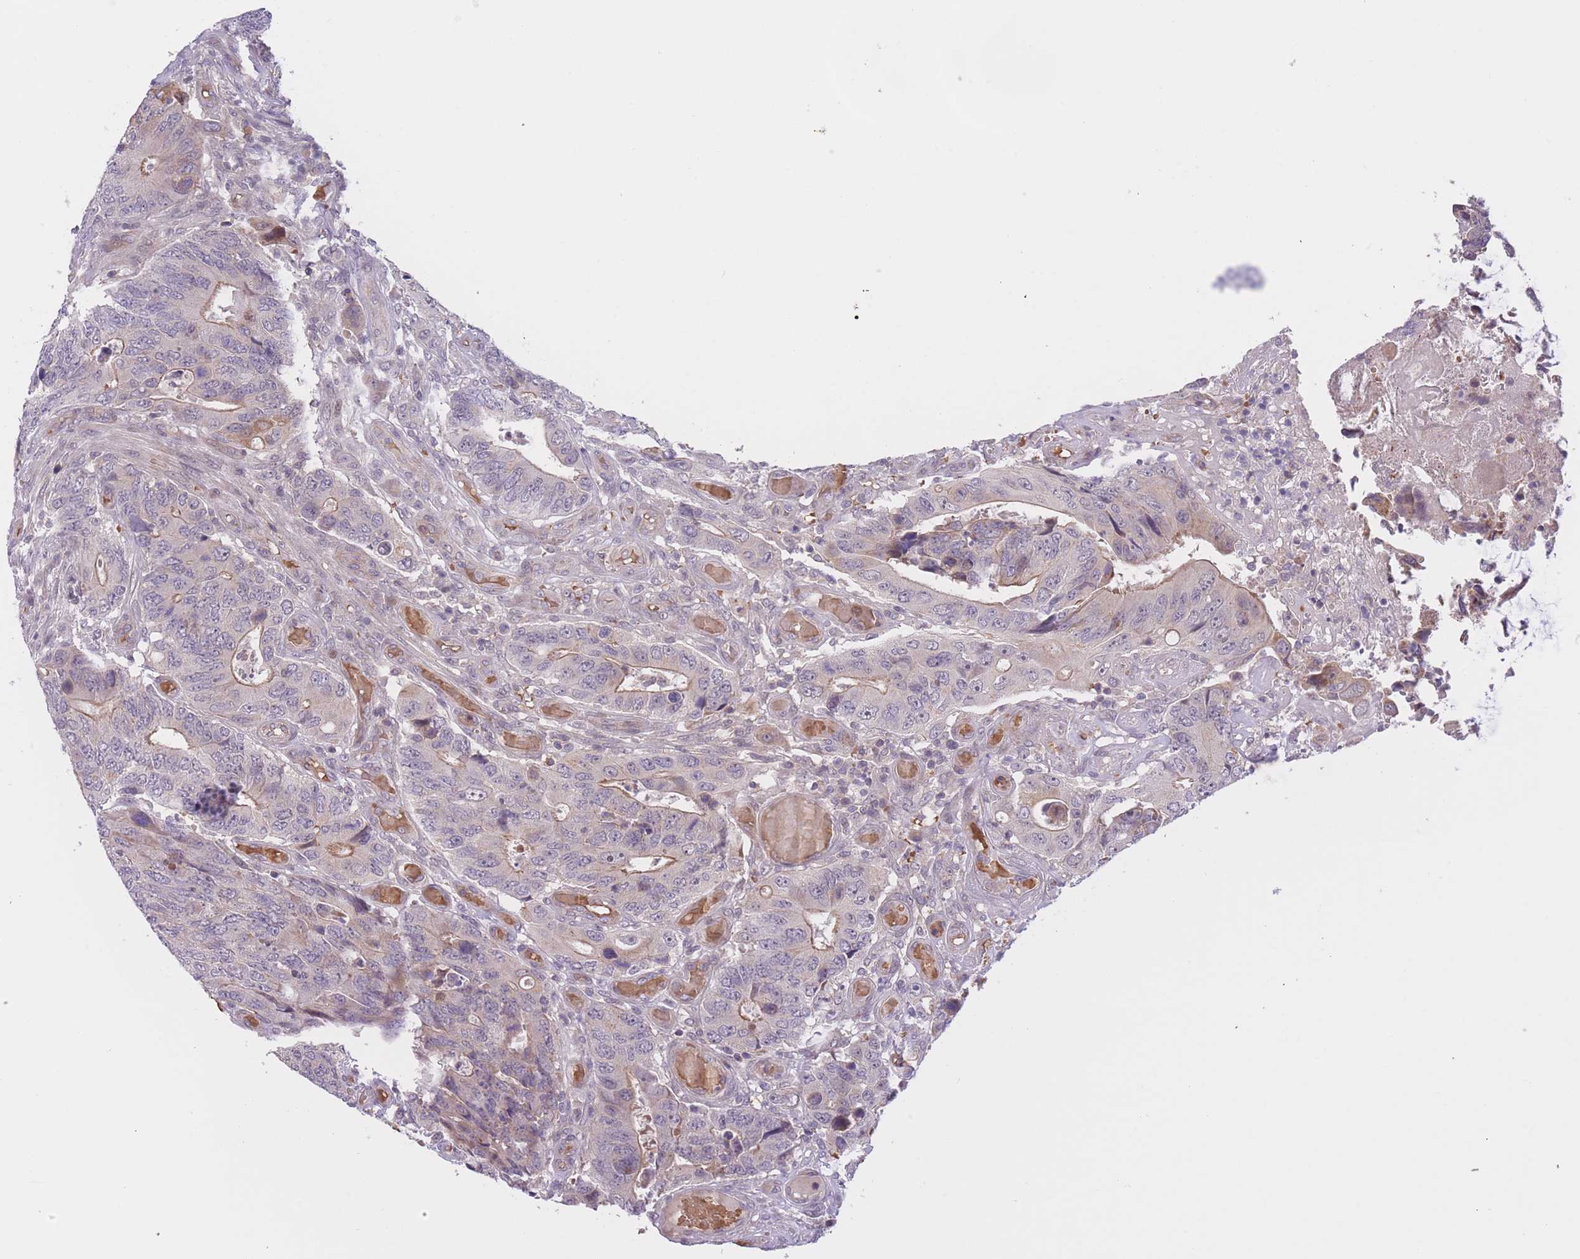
{"staining": {"intensity": "weak", "quantity": "<25%", "location": "cytoplasmic/membranous"}, "tissue": "colorectal cancer", "cell_type": "Tumor cells", "image_type": "cancer", "snomed": [{"axis": "morphology", "description": "Adenocarcinoma, NOS"}, {"axis": "topography", "description": "Colon"}], "caption": "High power microscopy micrograph of an immunohistochemistry micrograph of adenocarcinoma (colorectal), revealing no significant positivity in tumor cells. (DAB immunohistochemistry, high magnification).", "gene": "FUT5", "patient": {"sex": "male", "age": 87}}